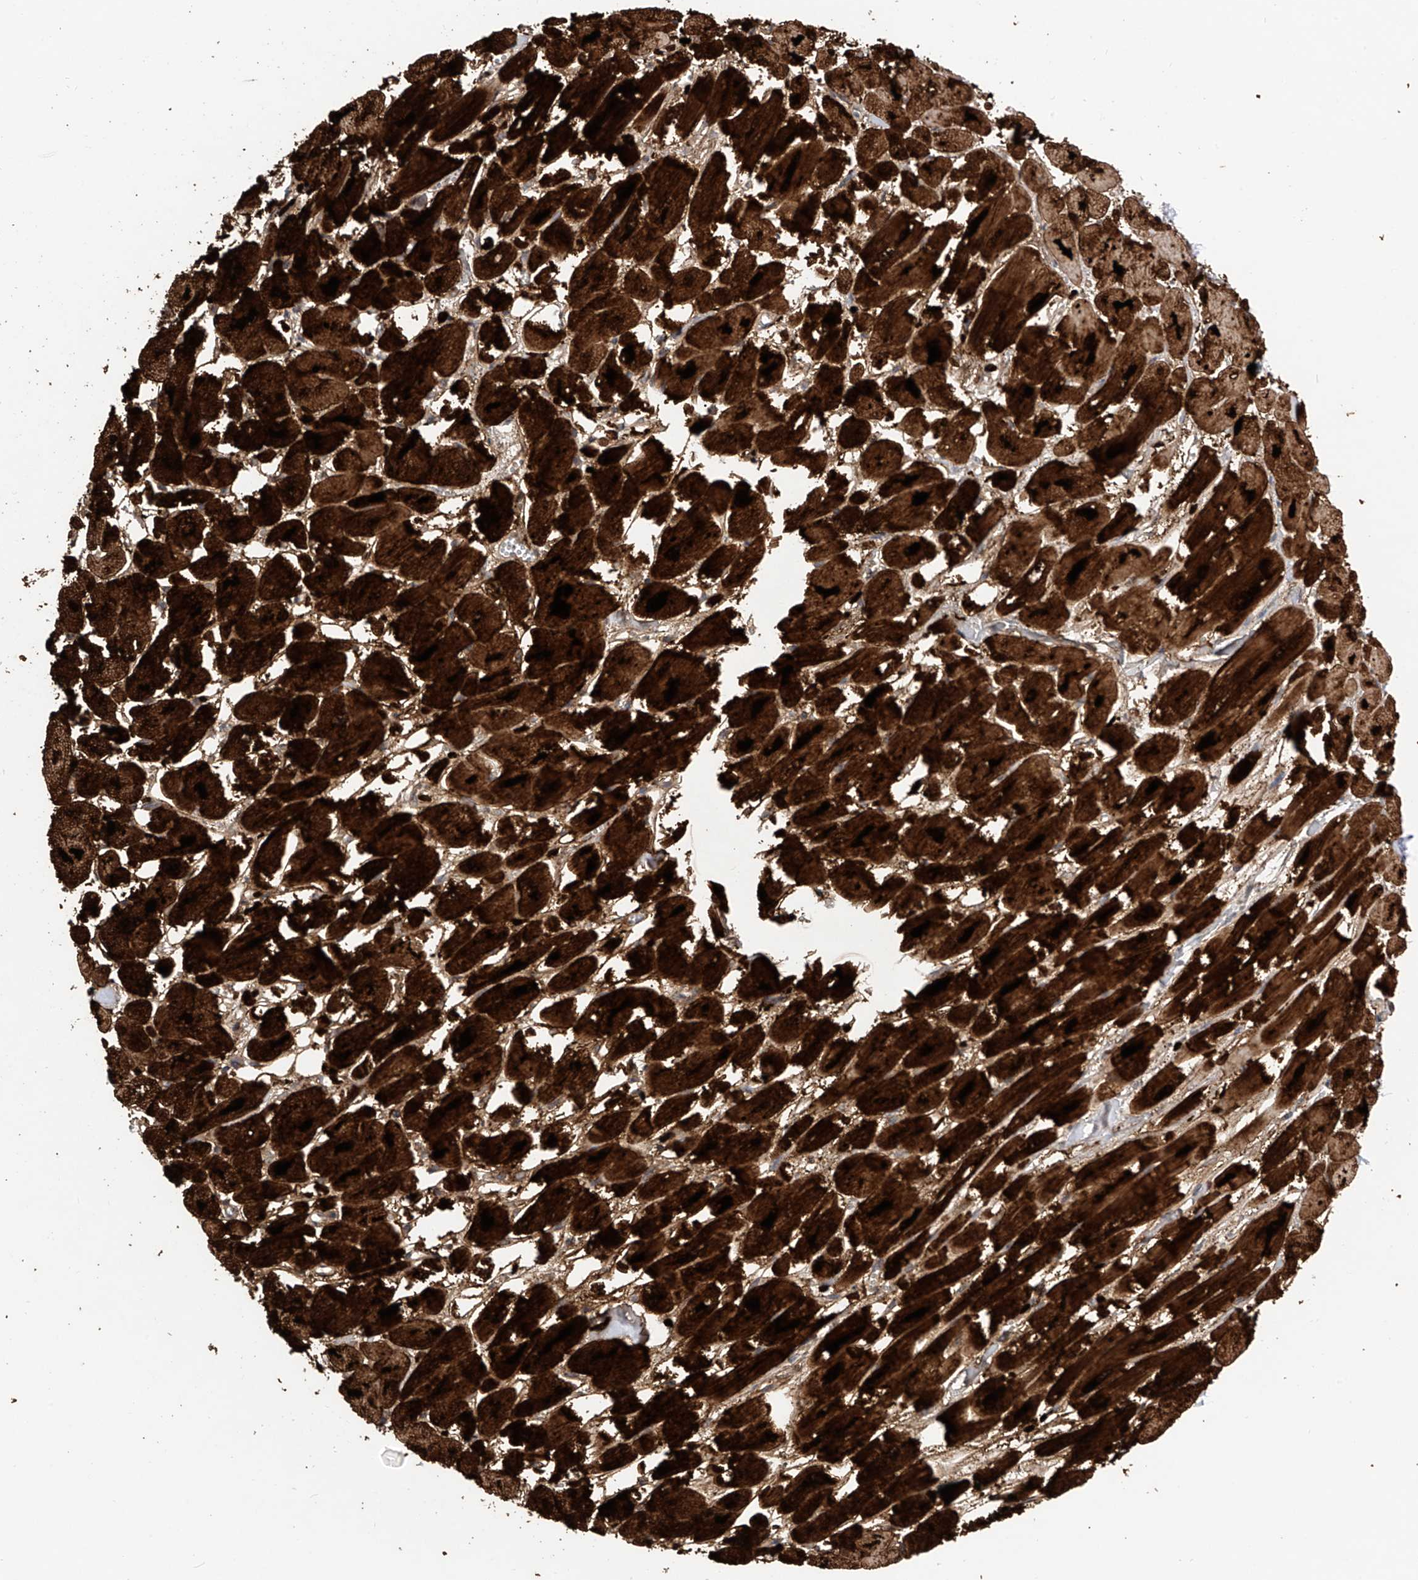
{"staining": {"intensity": "strong", "quantity": ">75%", "location": "cytoplasmic/membranous,nuclear"}, "tissue": "heart muscle", "cell_type": "Cardiomyocytes", "image_type": "normal", "snomed": [{"axis": "morphology", "description": "Normal tissue, NOS"}, {"axis": "topography", "description": "Heart"}], "caption": "Brown immunohistochemical staining in unremarkable human heart muscle shows strong cytoplasmic/membranous,nuclear staining in approximately >75% of cardiomyocytes. (DAB (3,3'-diaminobenzidine) IHC with brightfield microscopy, high magnification).", "gene": "DNAJC9", "patient": {"sex": "male", "age": 54}}